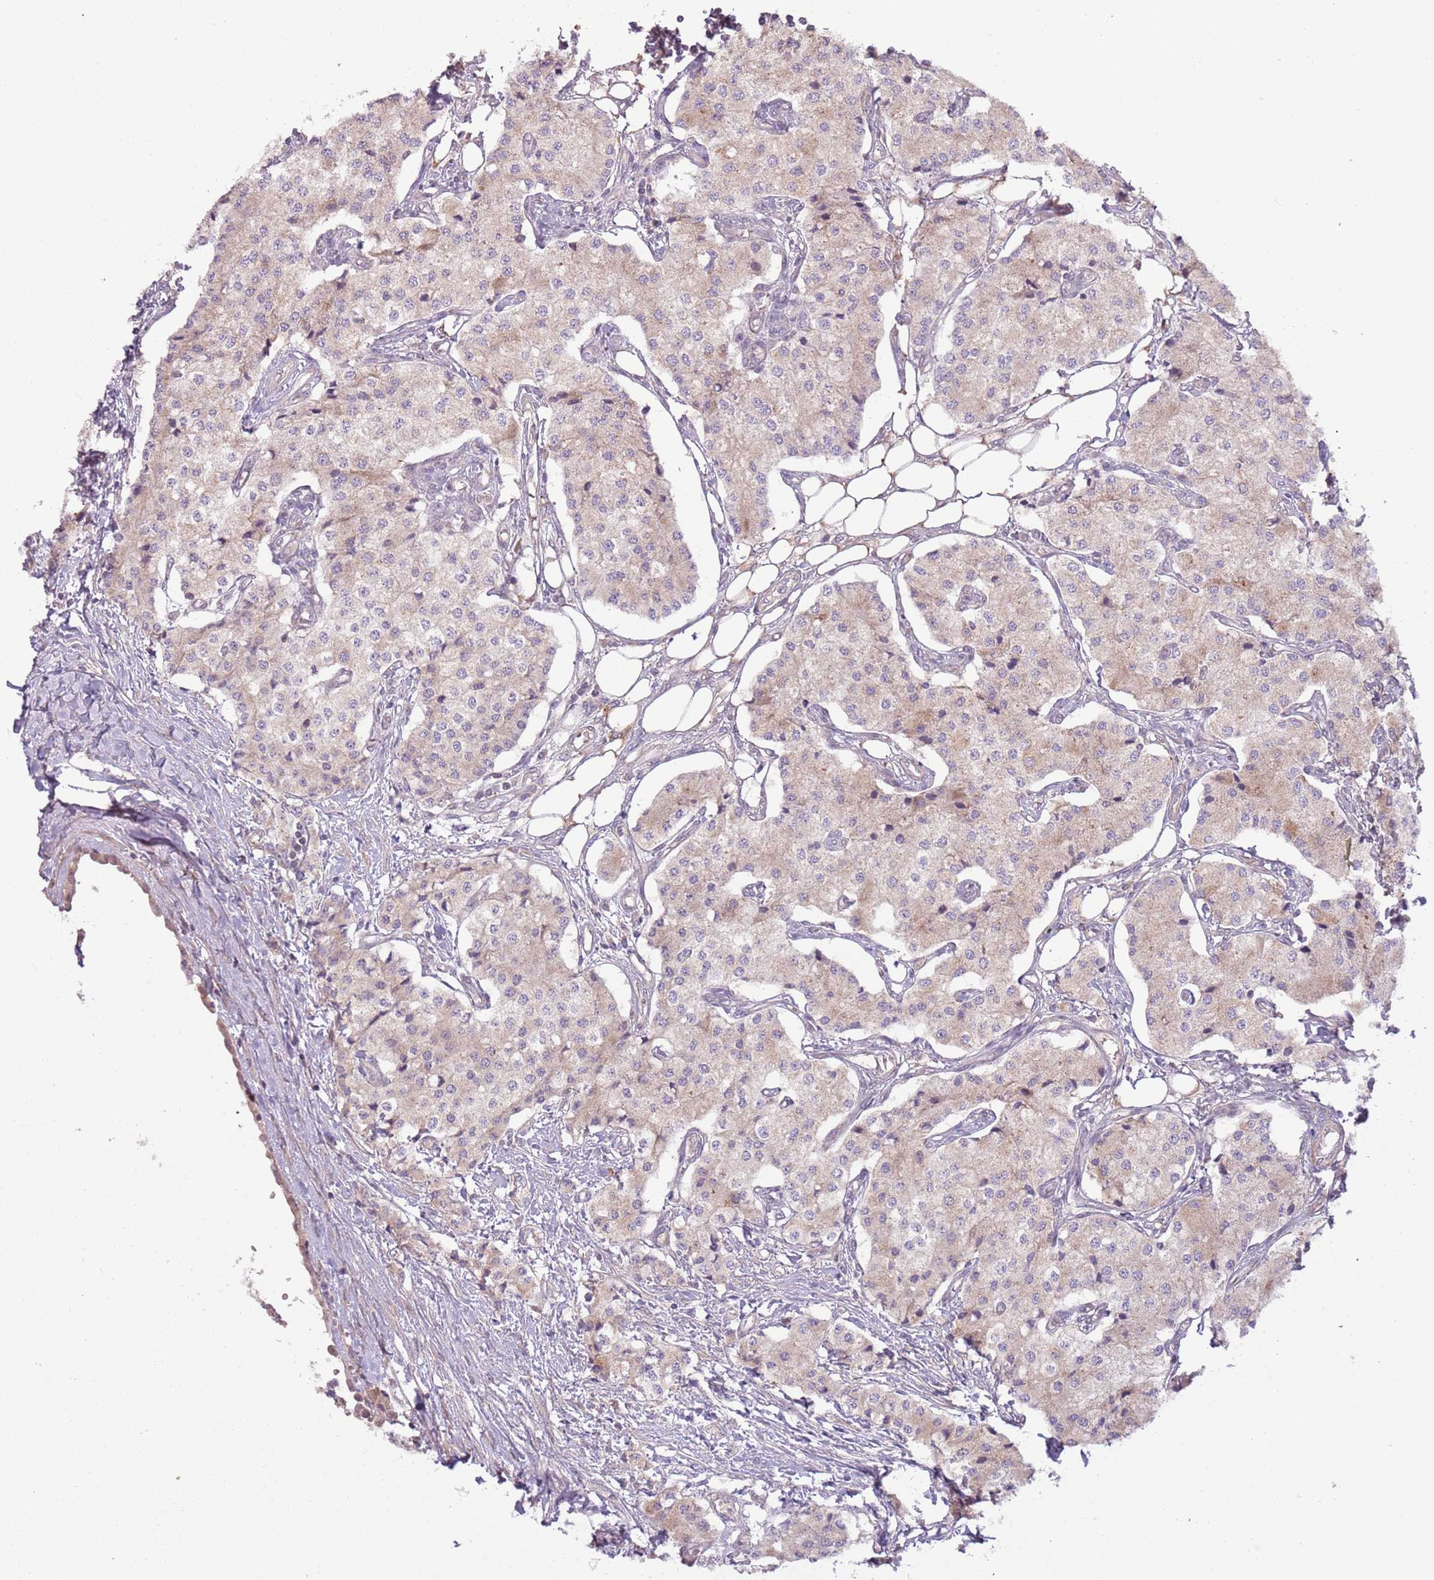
{"staining": {"intensity": "weak", "quantity": "25%-75%", "location": "cytoplasmic/membranous"}, "tissue": "carcinoid", "cell_type": "Tumor cells", "image_type": "cancer", "snomed": [{"axis": "morphology", "description": "Carcinoid, malignant, NOS"}, {"axis": "topography", "description": "Colon"}], "caption": "This histopathology image demonstrates immunohistochemistry staining of carcinoid (malignant), with low weak cytoplasmic/membranous expression in approximately 25%-75% of tumor cells.", "gene": "DTD2", "patient": {"sex": "female", "age": 52}}